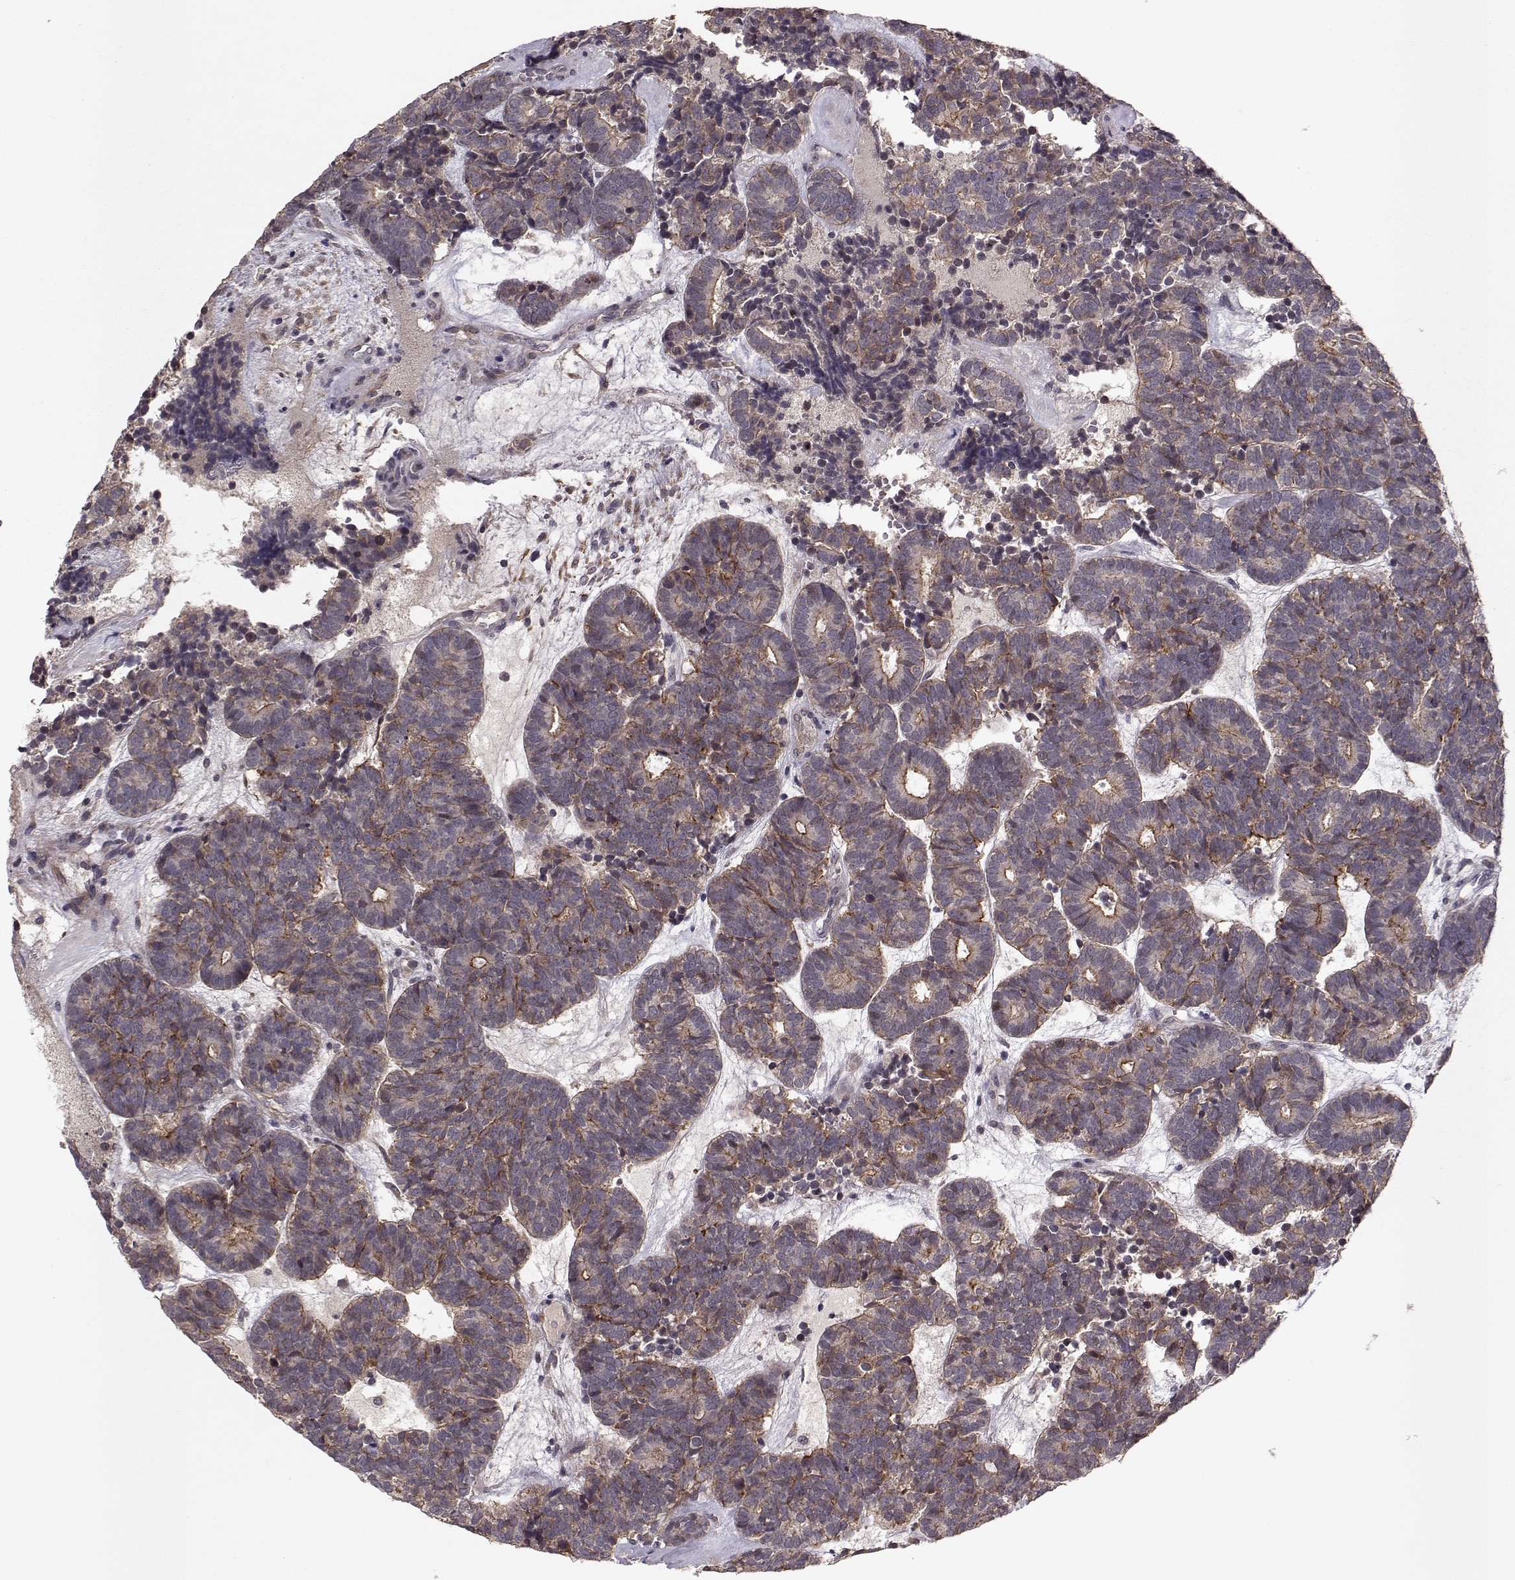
{"staining": {"intensity": "moderate", "quantity": "<25%", "location": "cytoplasmic/membranous"}, "tissue": "head and neck cancer", "cell_type": "Tumor cells", "image_type": "cancer", "snomed": [{"axis": "morphology", "description": "Adenocarcinoma, NOS"}, {"axis": "topography", "description": "Head-Neck"}], "caption": "Human head and neck adenocarcinoma stained with a brown dye demonstrates moderate cytoplasmic/membranous positive positivity in about <25% of tumor cells.", "gene": "PLEKHG3", "patient": {"sex": "female", "age": 81}}